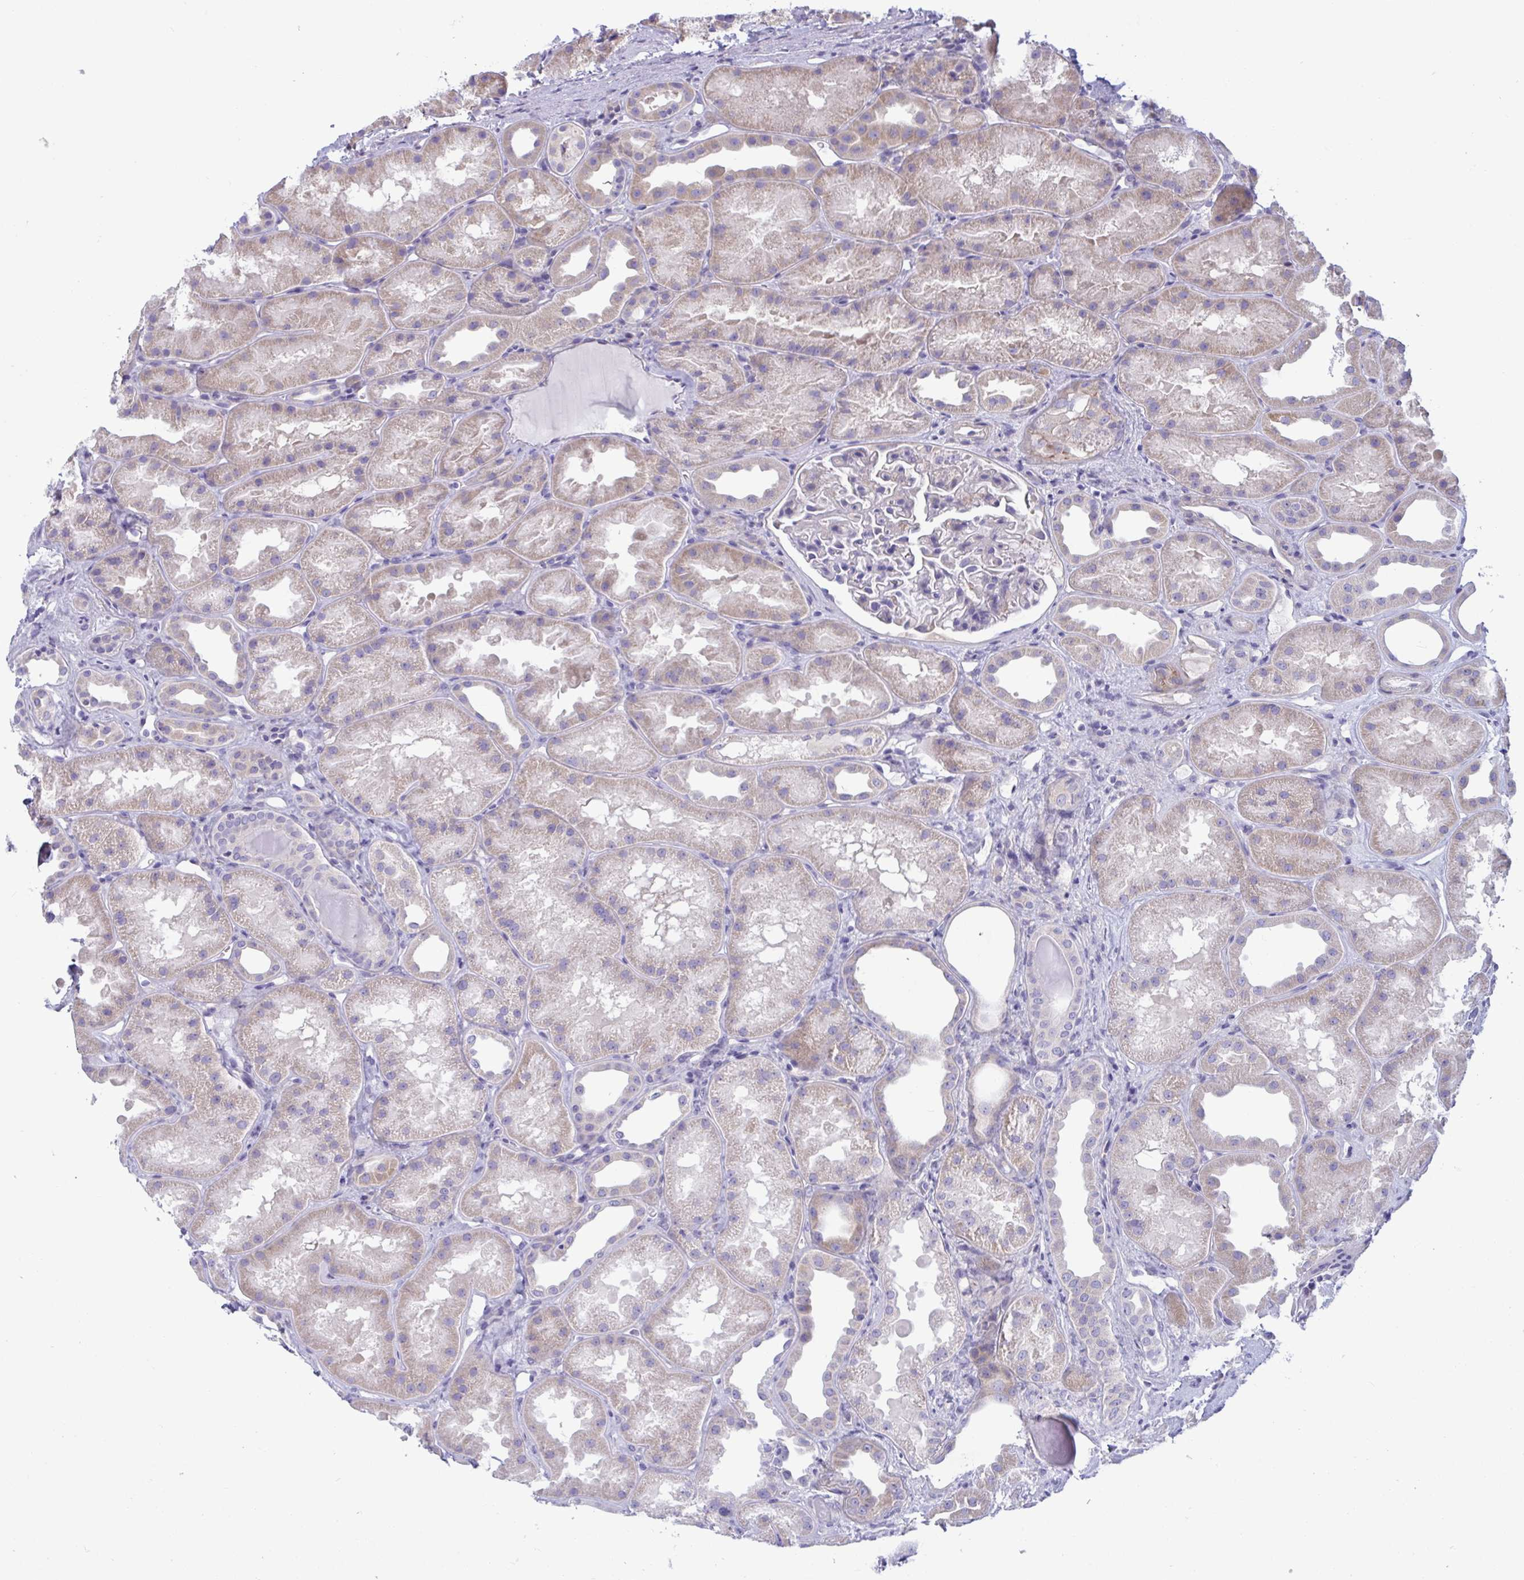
{"staining": {"intensity": "negative", "quantity": "none", "location": "none"}, "tissue": "kidney", "cell_type": "Cells in glomeruli", "image_type": "normal", "snomed": [{"axis": "morphology", "description": "Normal tissue, NOS"}, {"axis": "topography", "description": "Kidney"}], "caption": "Human kidney stained for a protein using immunohistochemistry demonstrates no positivity in cells in glomeruli.", "gene": "OXLD1", "patient": {"sex": "male", "age": 61}}